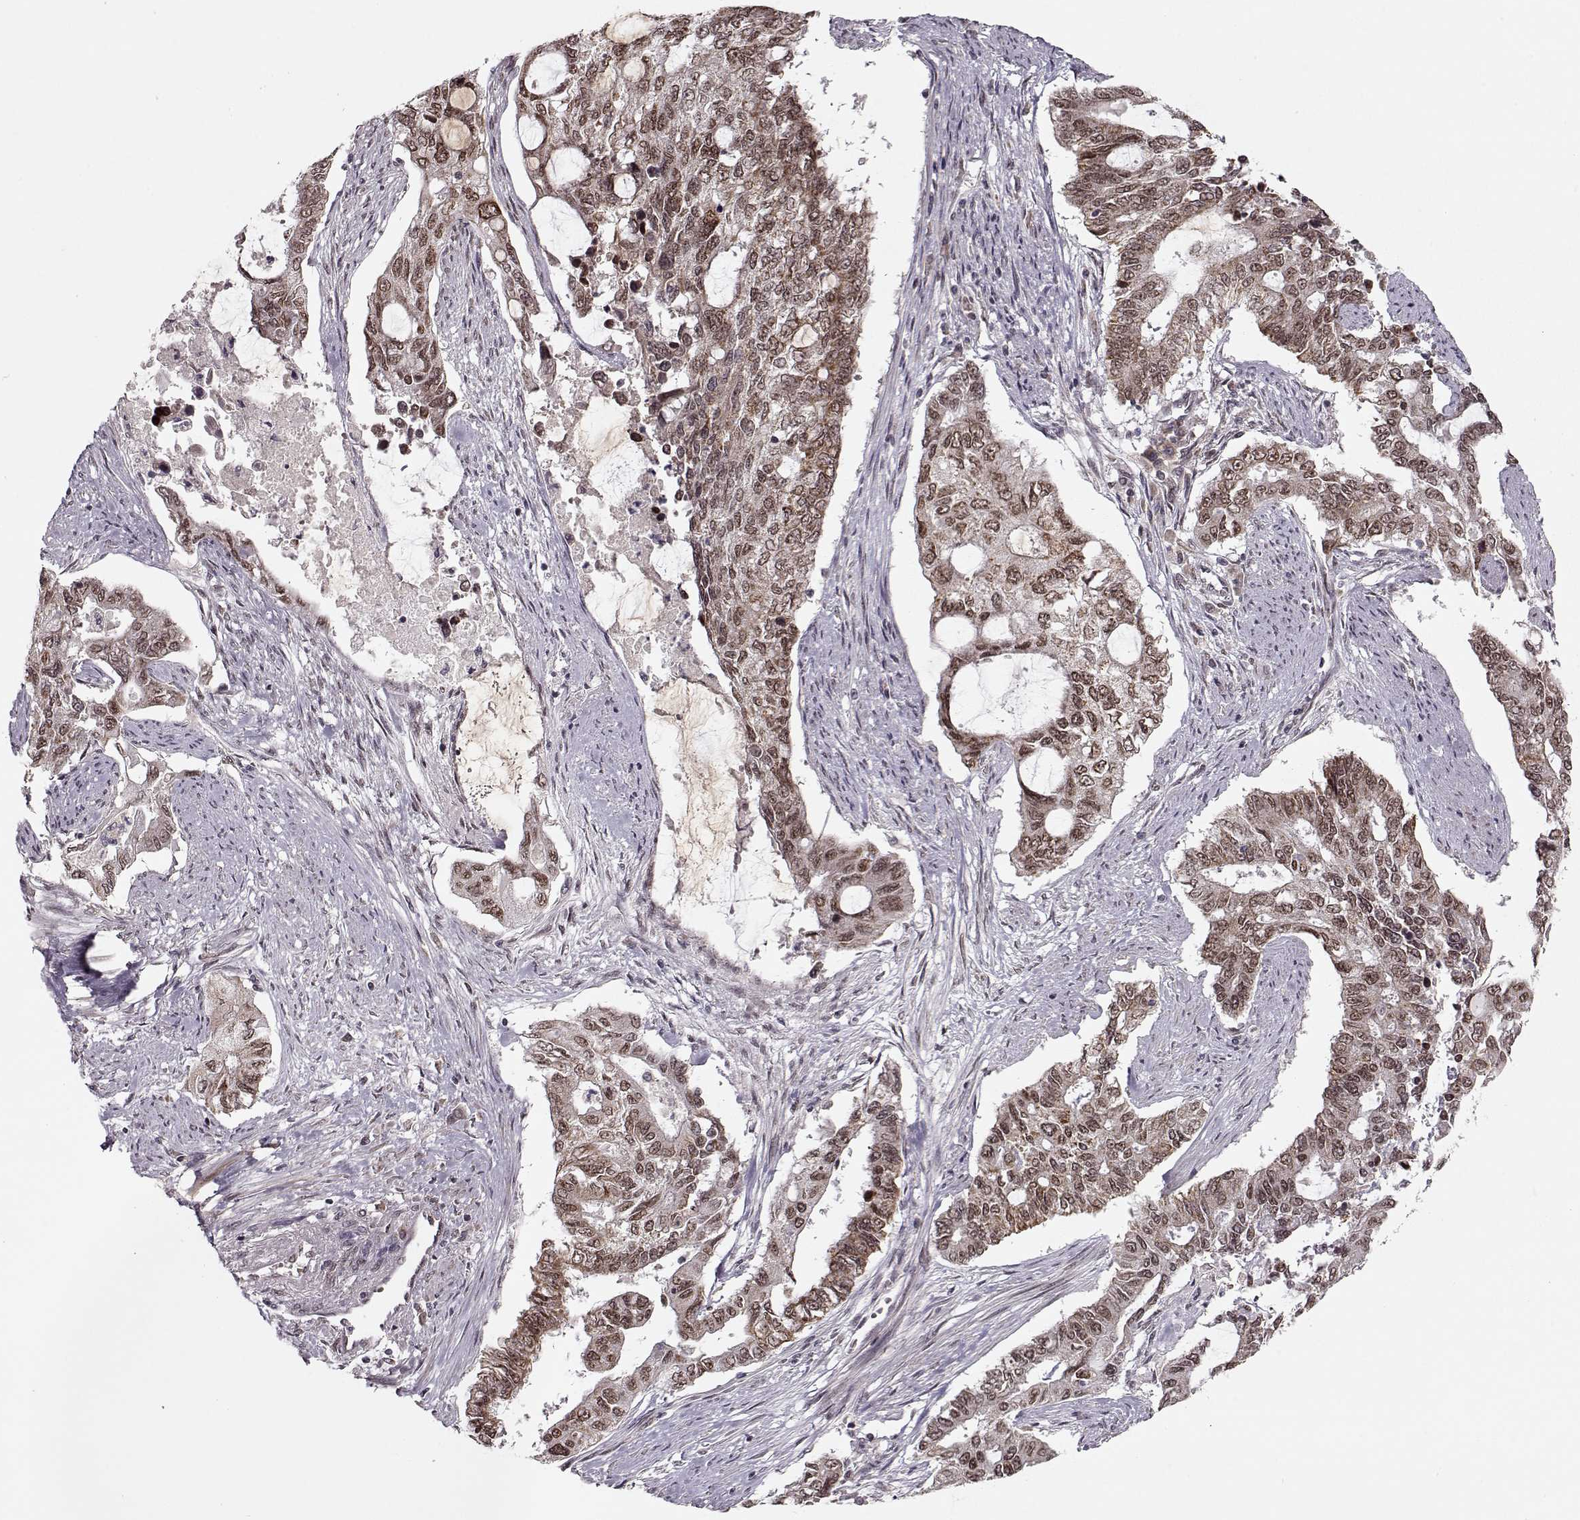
{"staining": {"intensity": "weak", "quantity": ">75%", "location": "cytoplasmic/membranous,nuclear"}, "tissue": "endometrial cancer", "cell_type": "Tumor cells", "image_type": "cancer", "snomed": [{"axis": "morphology", "description": "Adenocarcinoma, NOS"}, {"axis": "topography", "description": "Uterus"}], "caption": "Immunohistochemical staining of human adenocarcinoma (endometrial) reveals low levels of weak cytoplasmic/membranous and nuclear expression in approximately >75% of tumor cells.", "gene": "RAI1", "patient": {"sex": "female", "age": 59}}